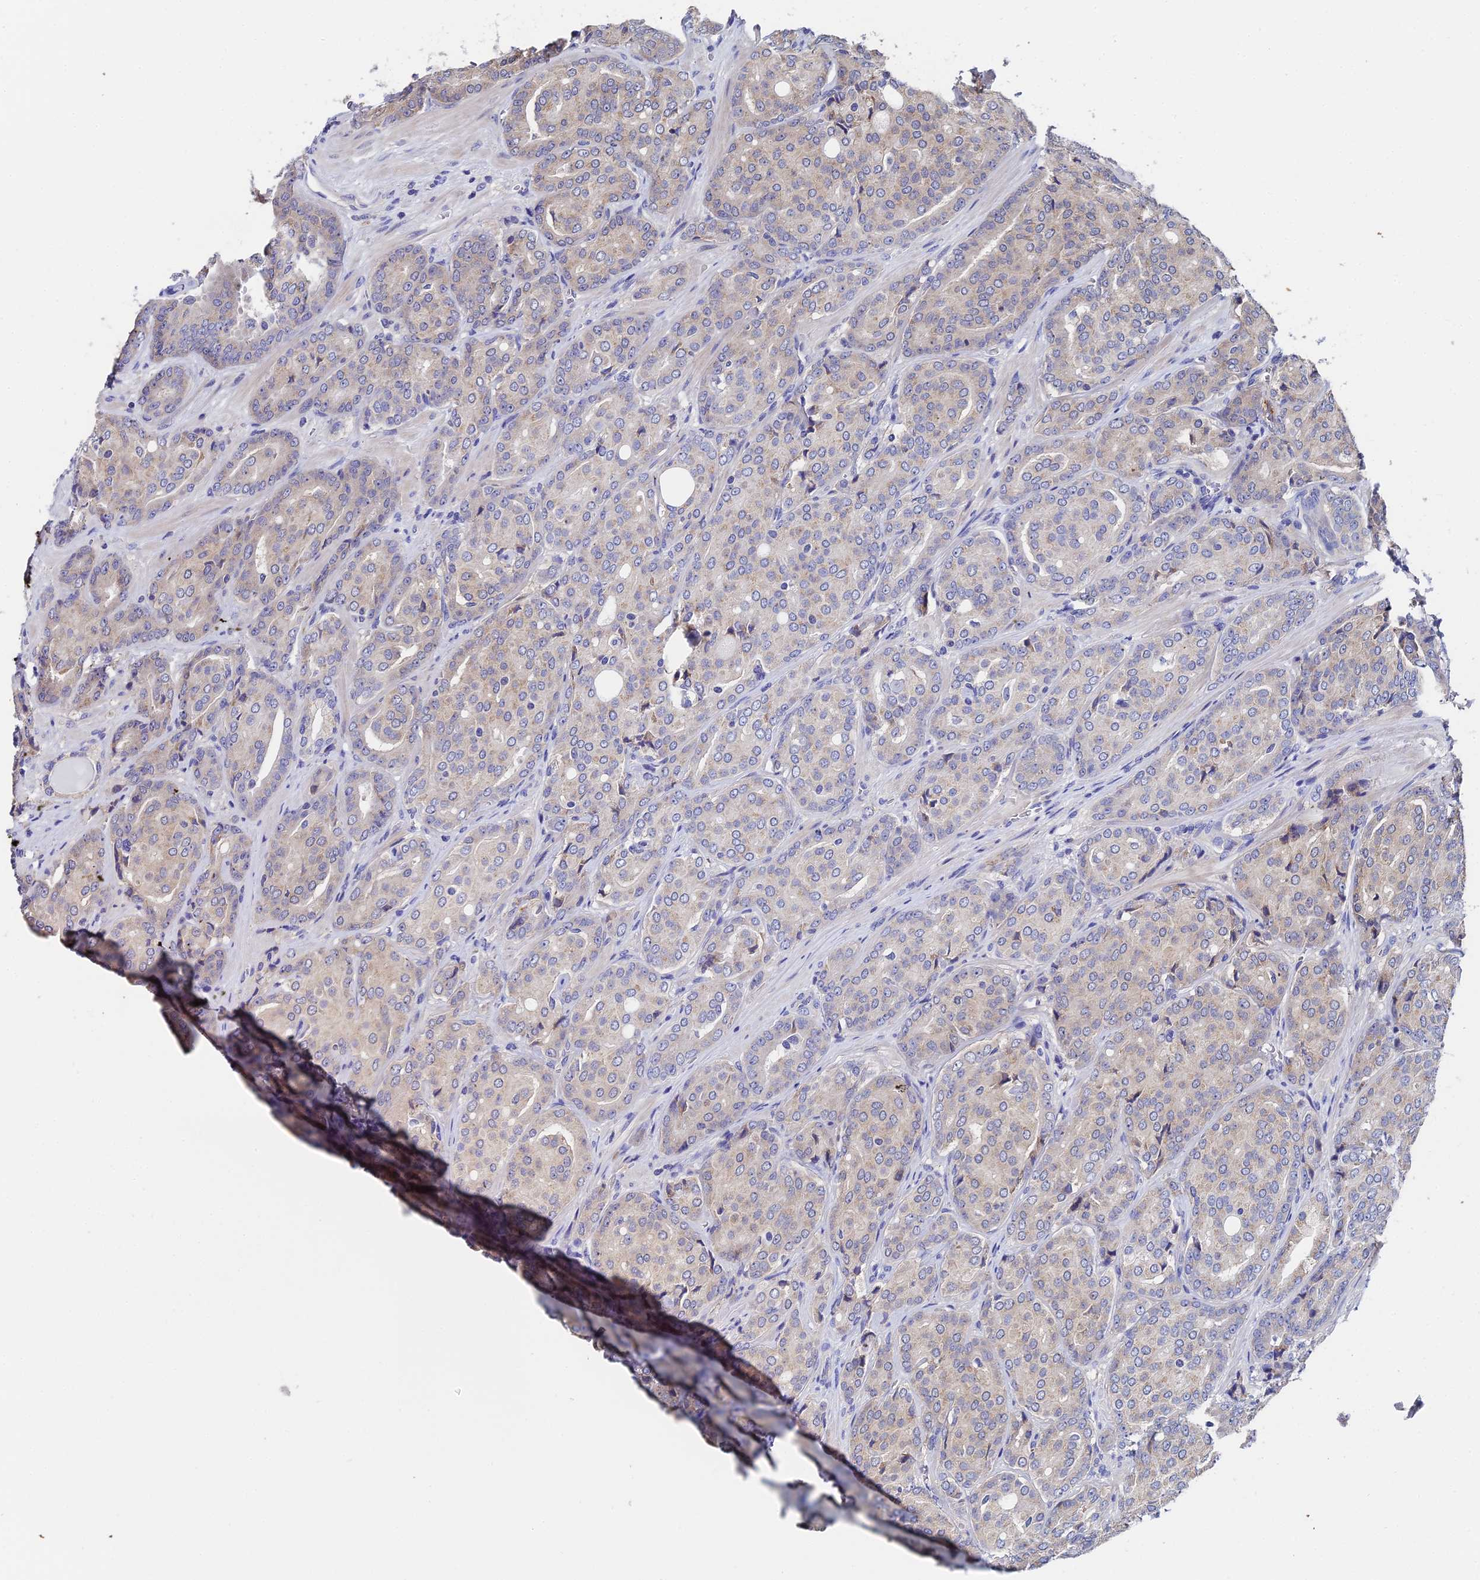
{"staining": {"intensity": "weak", "quantity": "25%-75%", "location": "cytoplasmic/membranous"}, "tissue": "prostate cancer", "cell_type": "Tumor cells", "image_type": "cancer", "snomed": [{"axis": "morphology", "description": "Adenocarcinoma, High grade"}, {"axis": "topography", "description": "Prostate"}], "caption": "This histopathology image demonstrates immunohistochemistry (IHC) staining of adenocarcinoma (high-grade) (prostate), with low weak cytoplasmic/membranous expression in about 25%-75% of tumor cells.", "gene": "UBE2L3", "patient": {"sex": "male", "age": 68}}